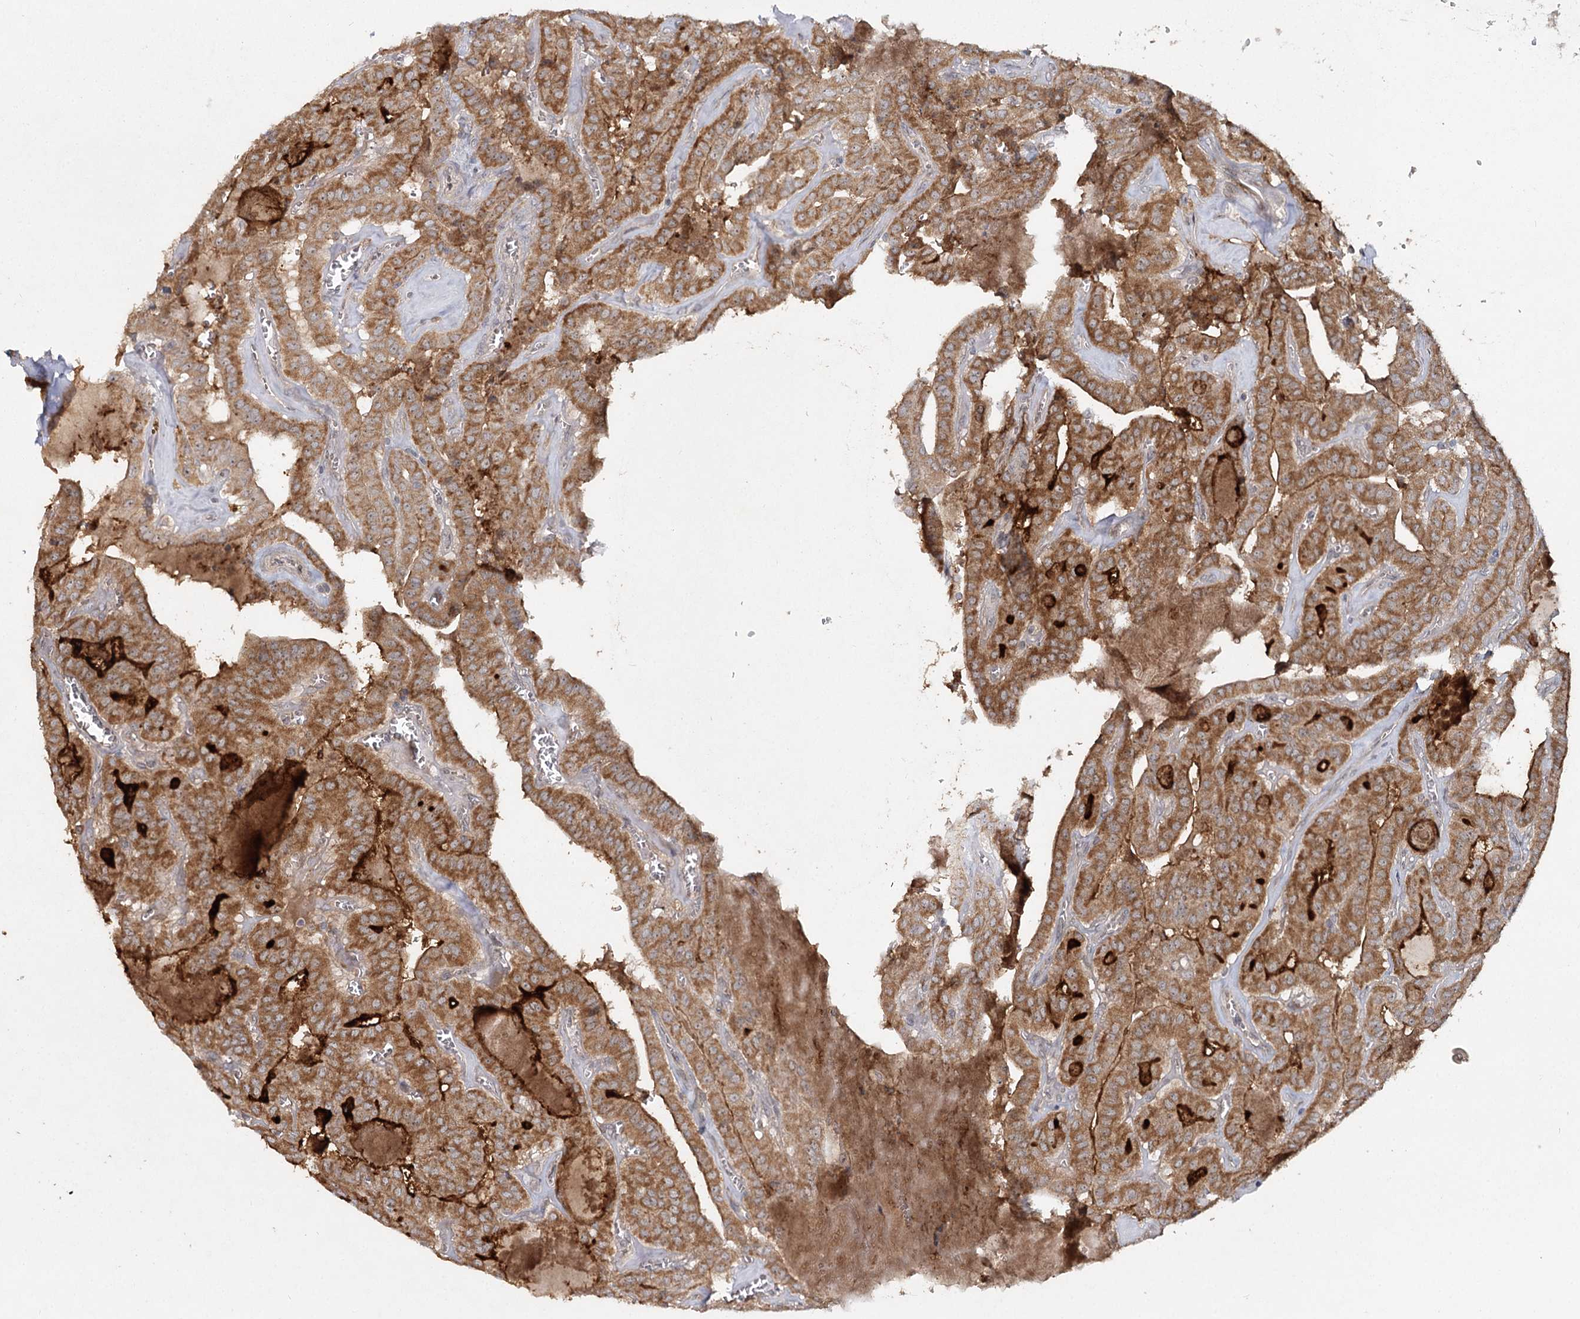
{"staining": {"intensity": "moderate", "quantity": ">75%", "location": "cytoplasmic/membranous"}, "tissue": "thyroid cancer", "cell_type": "Tumor cells", "image_type": "cancer", "snomed": [{"axis": "morphology", "description": "Papillary adenocarcinoma, NOS"}, {"axis": "topography", "description": "Thyroid gland"}], "caption": "Moderate cytoplasmic/membranous staining is seen in about >75% of tumor cells in thyroid cancer.", "gene": "ANGPTL5", "patient": {"sex": "male", "age": 52}}